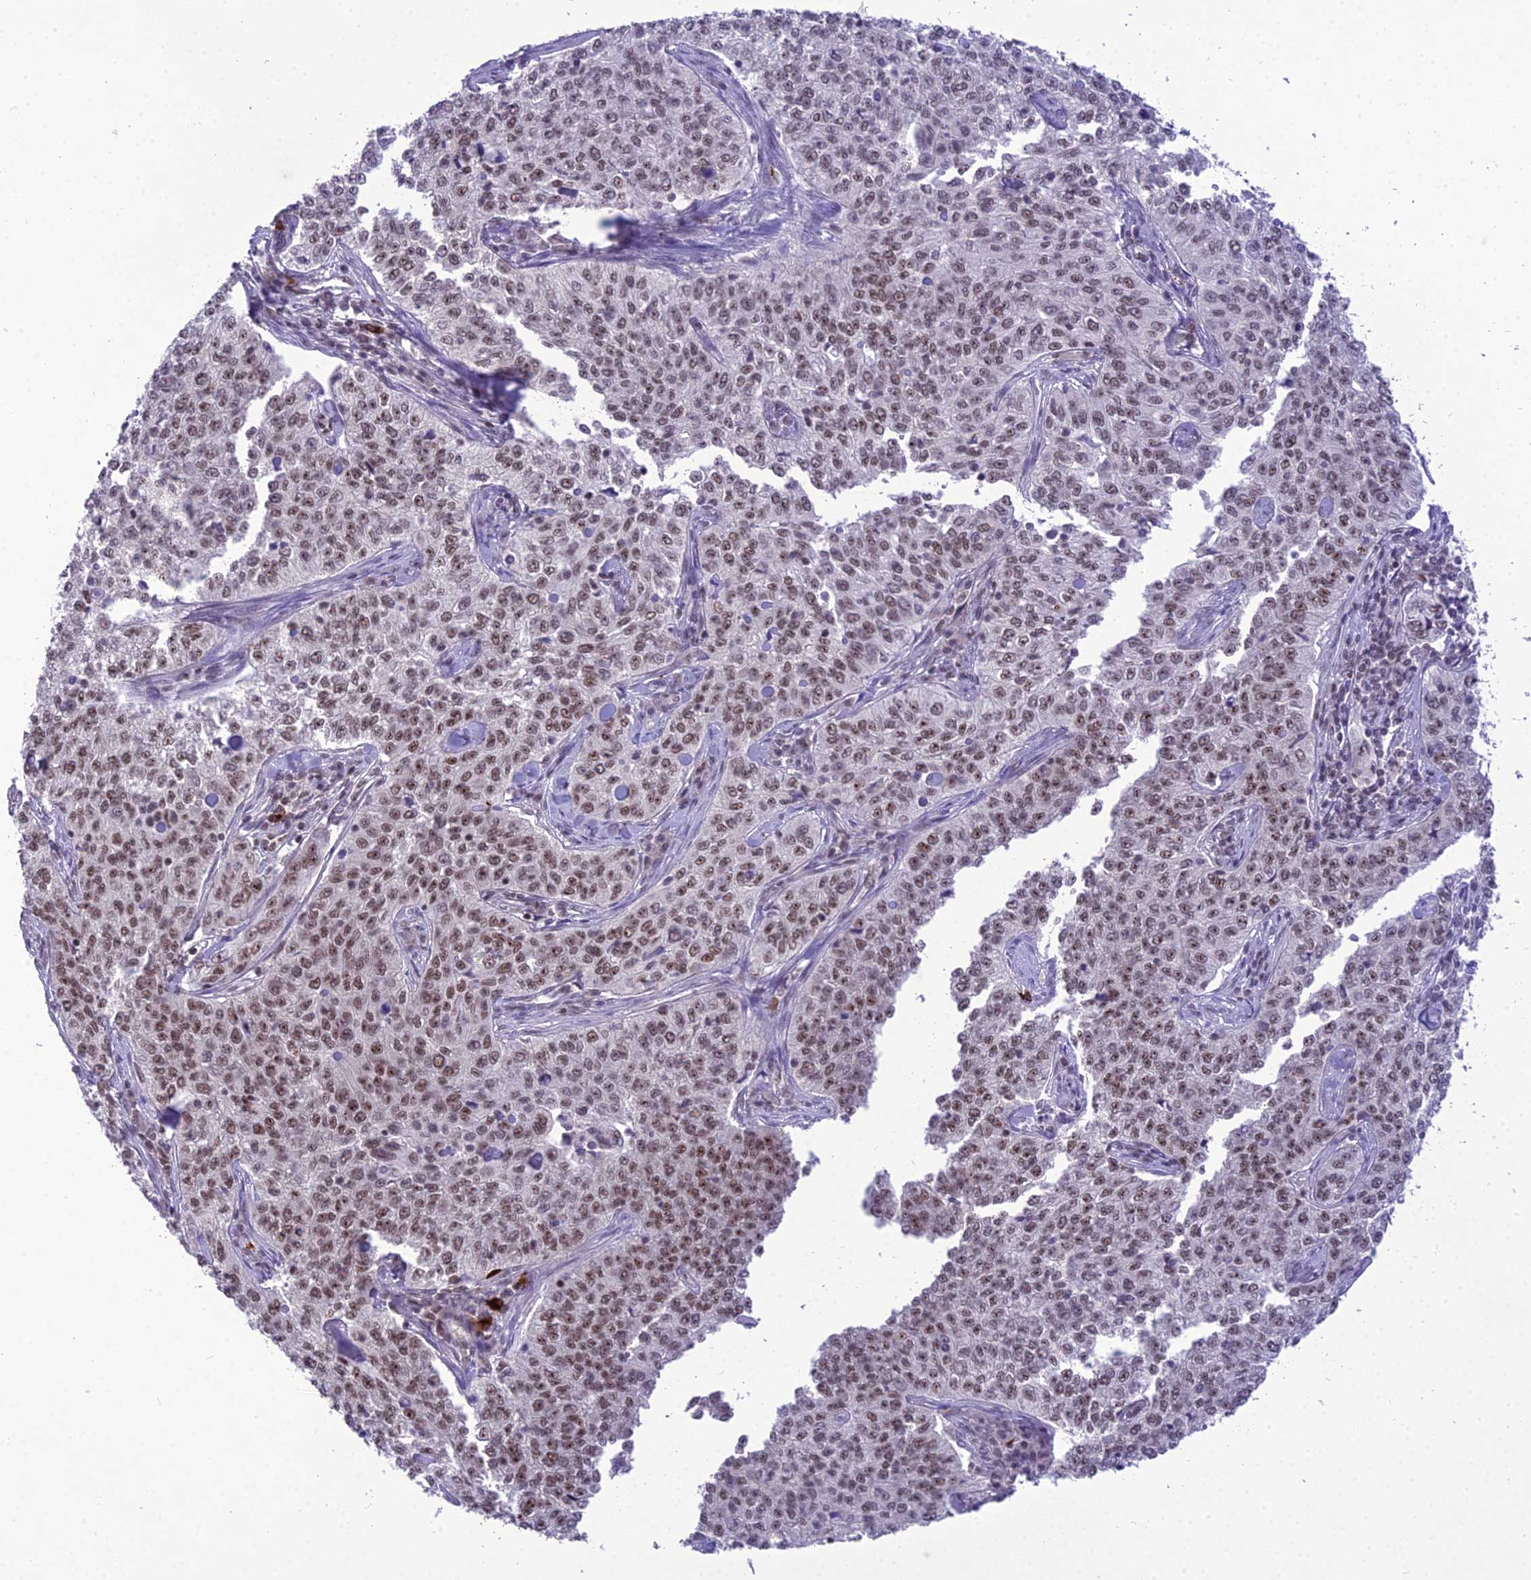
{"staining": {"intensity": "moderate", "quantity": "25%-75%", "location": "nuclear"}, "tissue": "cervical cancer", "cell_type": "Tumor cells", "image_type": "cancer", "snomed": [{"axis": "morphology", "description": "Squamous cell carcinoma, NOS"}, {"axis": "topography", "description": "Cervix"}], "caption": "This micrograph reveals IHC staining of cervical squamous cell carcinoma, with medium moderate nuclear positivity in approximately 25%-75% of tumor cells.", "gene": "SH3RF3", "patient": {"sex": "female", "age": 35}}